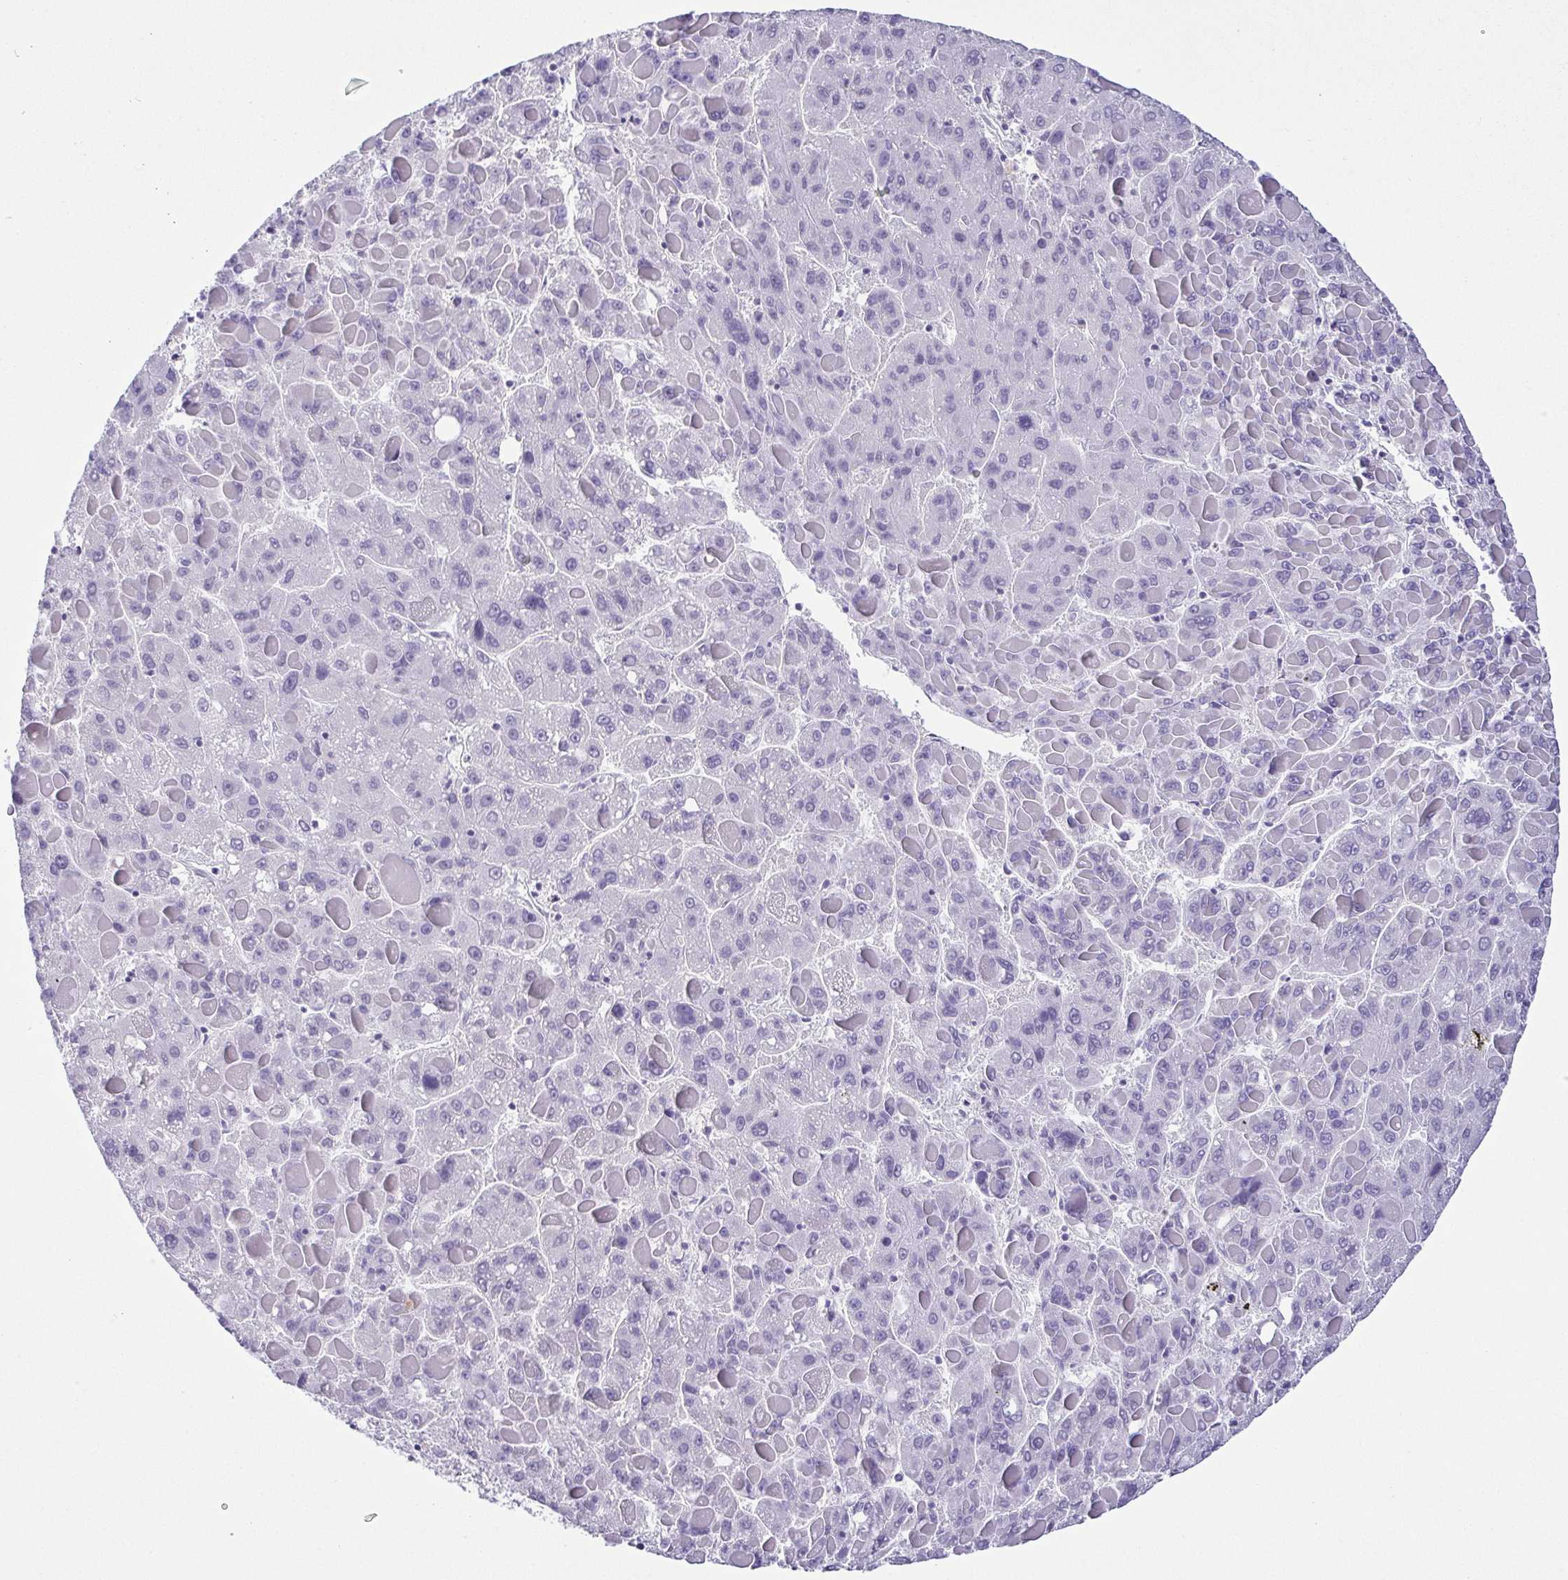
{"staining": {"intensity": "negative", "quantity": "none", "location": "none"}, "tissue": "liver cancer", "cell_type": "Tumor cells", "image_type": "cancer", "snomed": [{"axis": "morphology", "description": "Carcinoma, Hepatocellular, NOS"}, {"axis": "topography", "description": "Liver"}], "caption": "This is a image of immunohistochemistry (IHC) staining of liver cancer (hepatocellular carcinoma), which shows no staining in tumor cells.", "gene": "TCF3", "patient": {"sex": "female", "age": 82}}